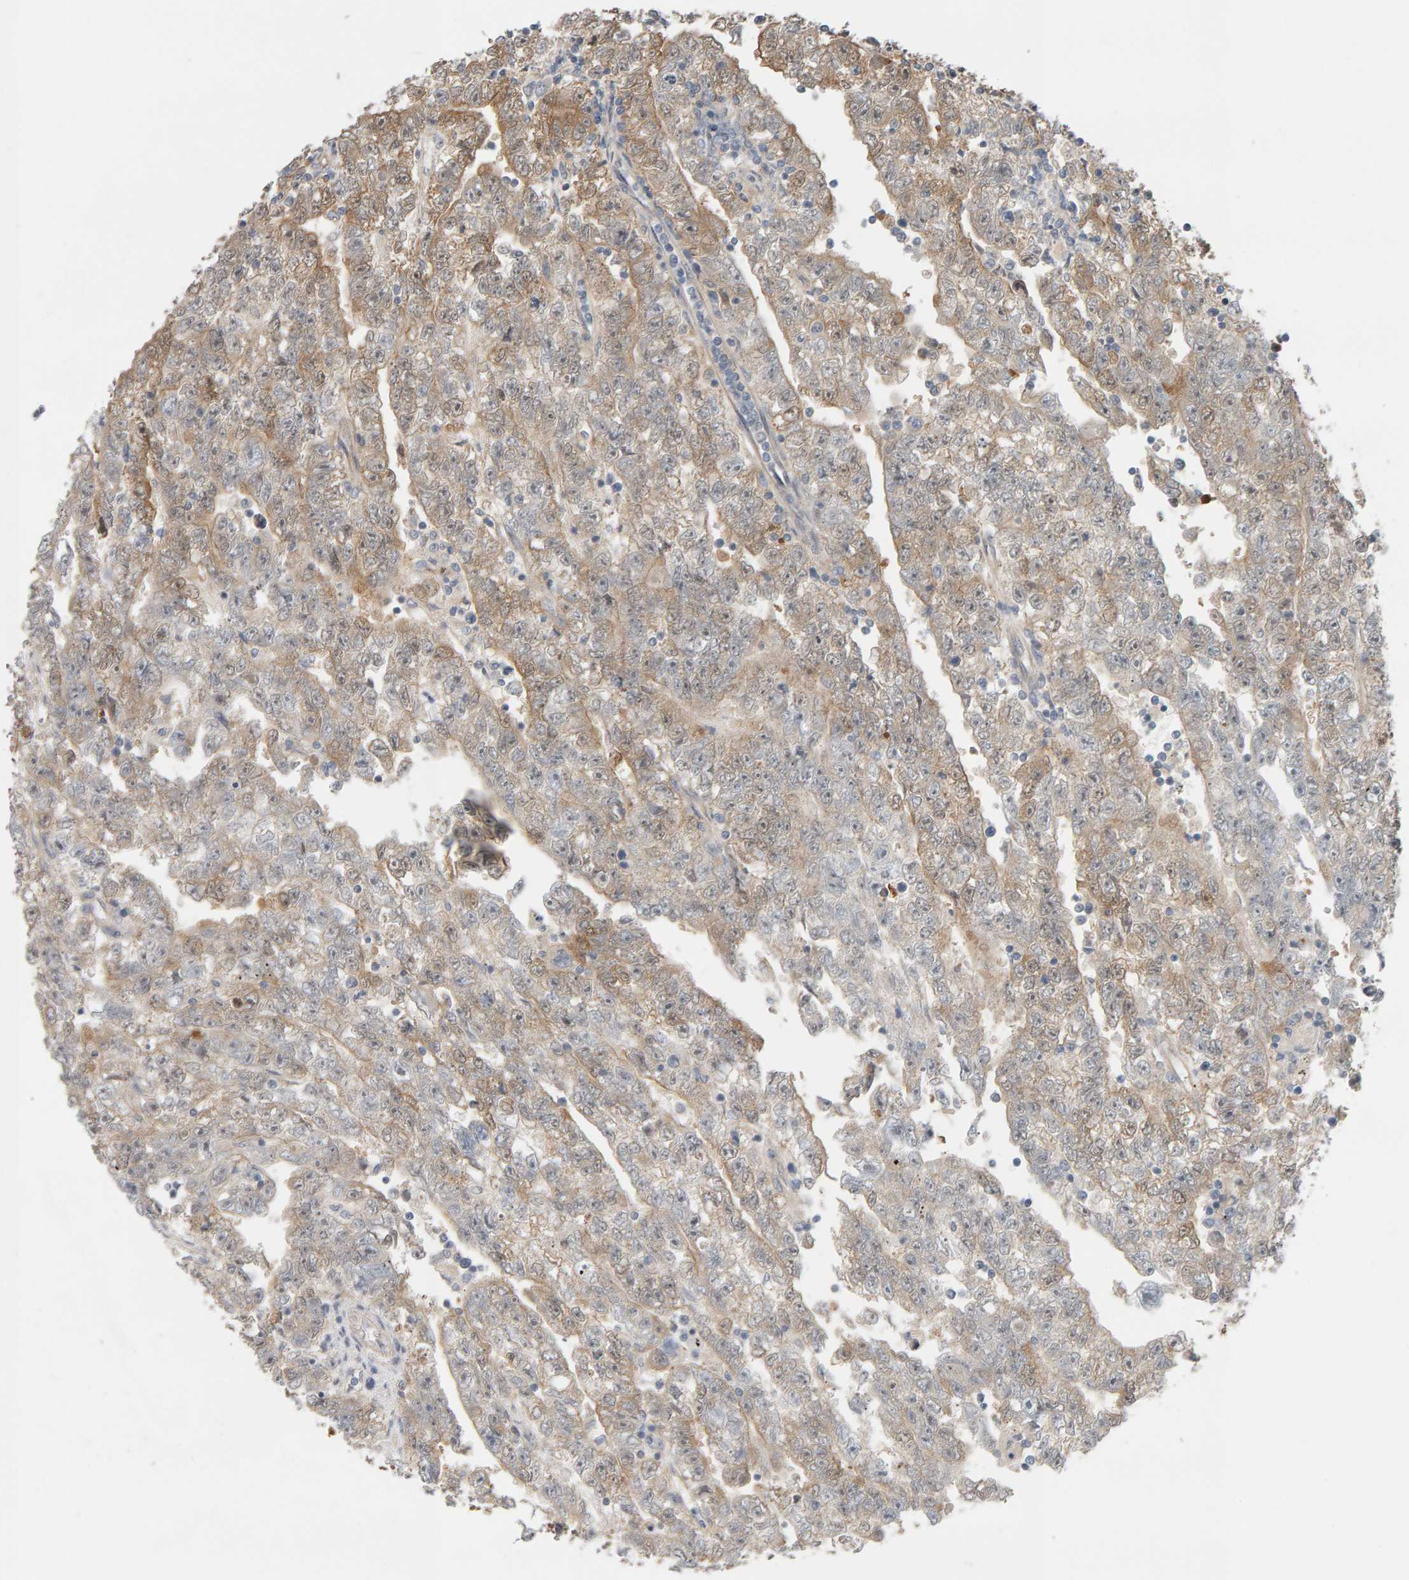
{"staining": {"intensity": "weak", "quantity": "<25%", "location": "cytoplasmic/membranous"}, "tissue": "testis cancer", "cell_type": "Tumor cells", "image_type": "cancer", "snomed": [{"axis": "morphology", "description": "Carcinoma, Embryonal, NOS"}, {"axis": "topography", "description": "Testis"}], "caption": "Protein analysis of testis cancer (embryonal carcinoma) displays no significant expression in tumor cells.", "gene": "PPP1R16A", "patient": {"sex": "male", "age": 25}}